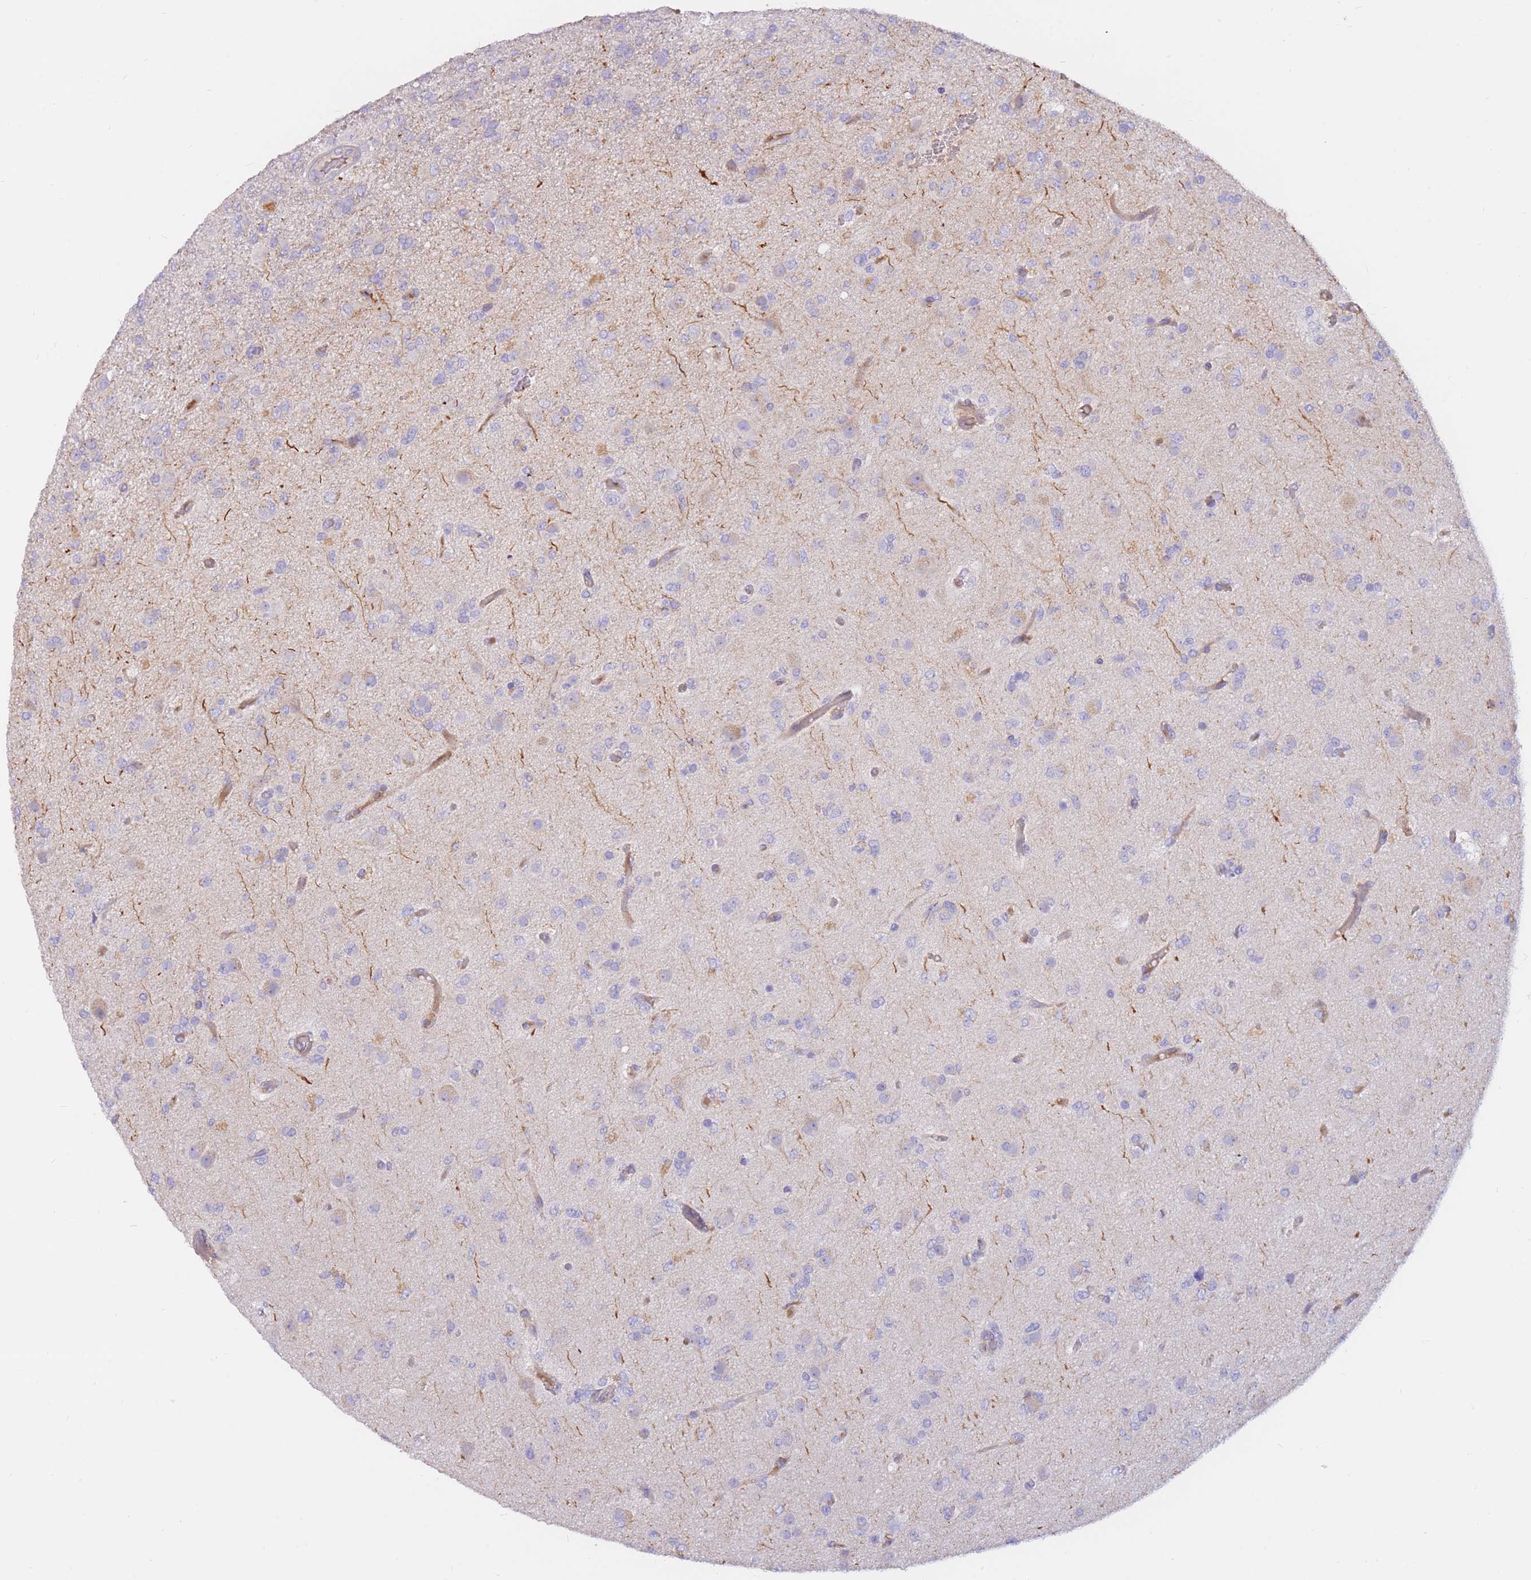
{"staining": {"intensity": "negative", "quantity": "none", "location": "none"}, "tissue": "glioma", "cell_type": "Tumor cells", "image_type": "cancer", "snomed": [{"axis": "morphology", "description": "Glioma, malignant, High grade"}, {"axis": "topography", "description": "Brain"}], "caption": "Immunohistochemistry of human high-grade glioma (malignant) exhibits no expression in tumor cells.", "gene": "SULT1A1", "patient": {"sex": "female", "age": 74}}